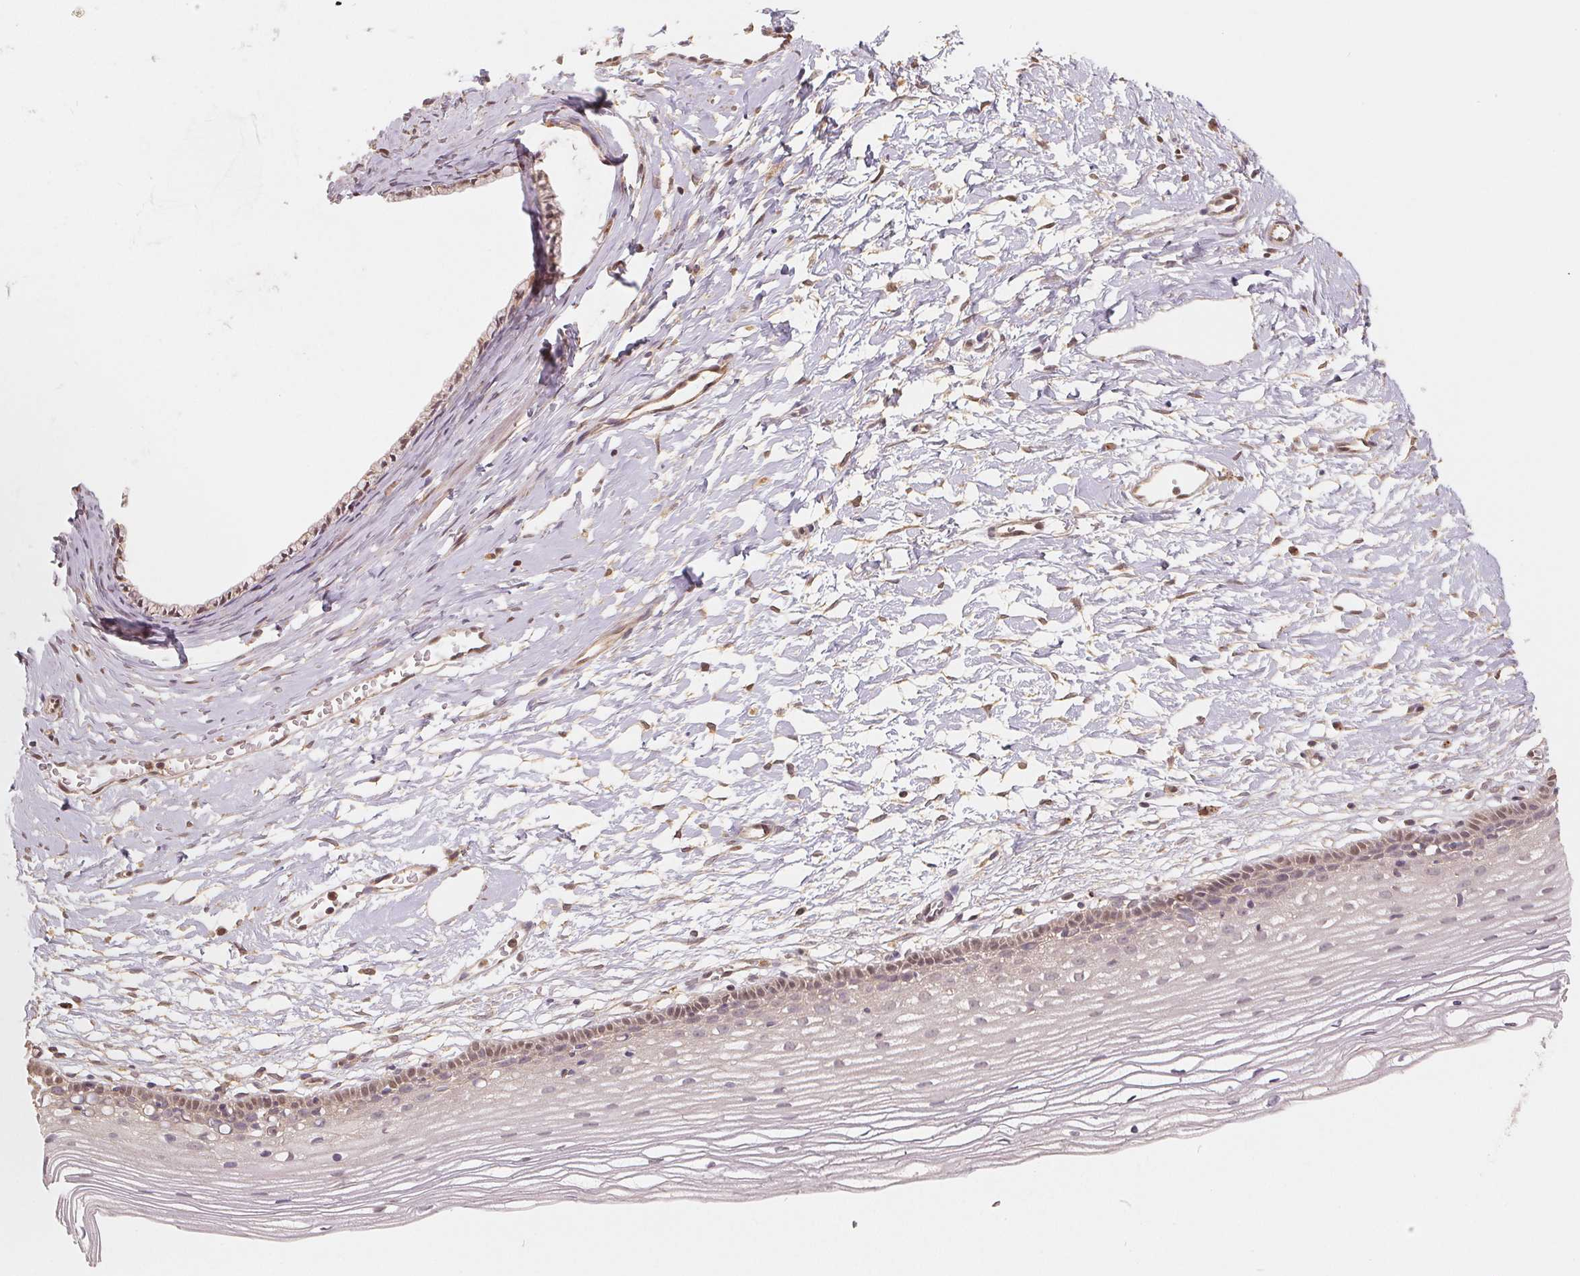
{"staining": {"intensity": "weak", "quantity": ">75%", "location": "cytoplasmic/membranous,nuclear"}, "tissue": "cervix", "cell_type": "Glandular cells", "image_type": "normal", "snomed": [{"axis": "morphology", "description": "Normal tissue, NOS"}, {"axis": "topography", "description": "Cervix"}], "caption": "Unremarkable cervix was stained to show a protein in brown. There is low levels of weak cytoplasmic/membranous,nuclear expression in approximately >75% of glandular cells.", "gene": "GUSB", "patient": {"sex": "female", "age": 40}}